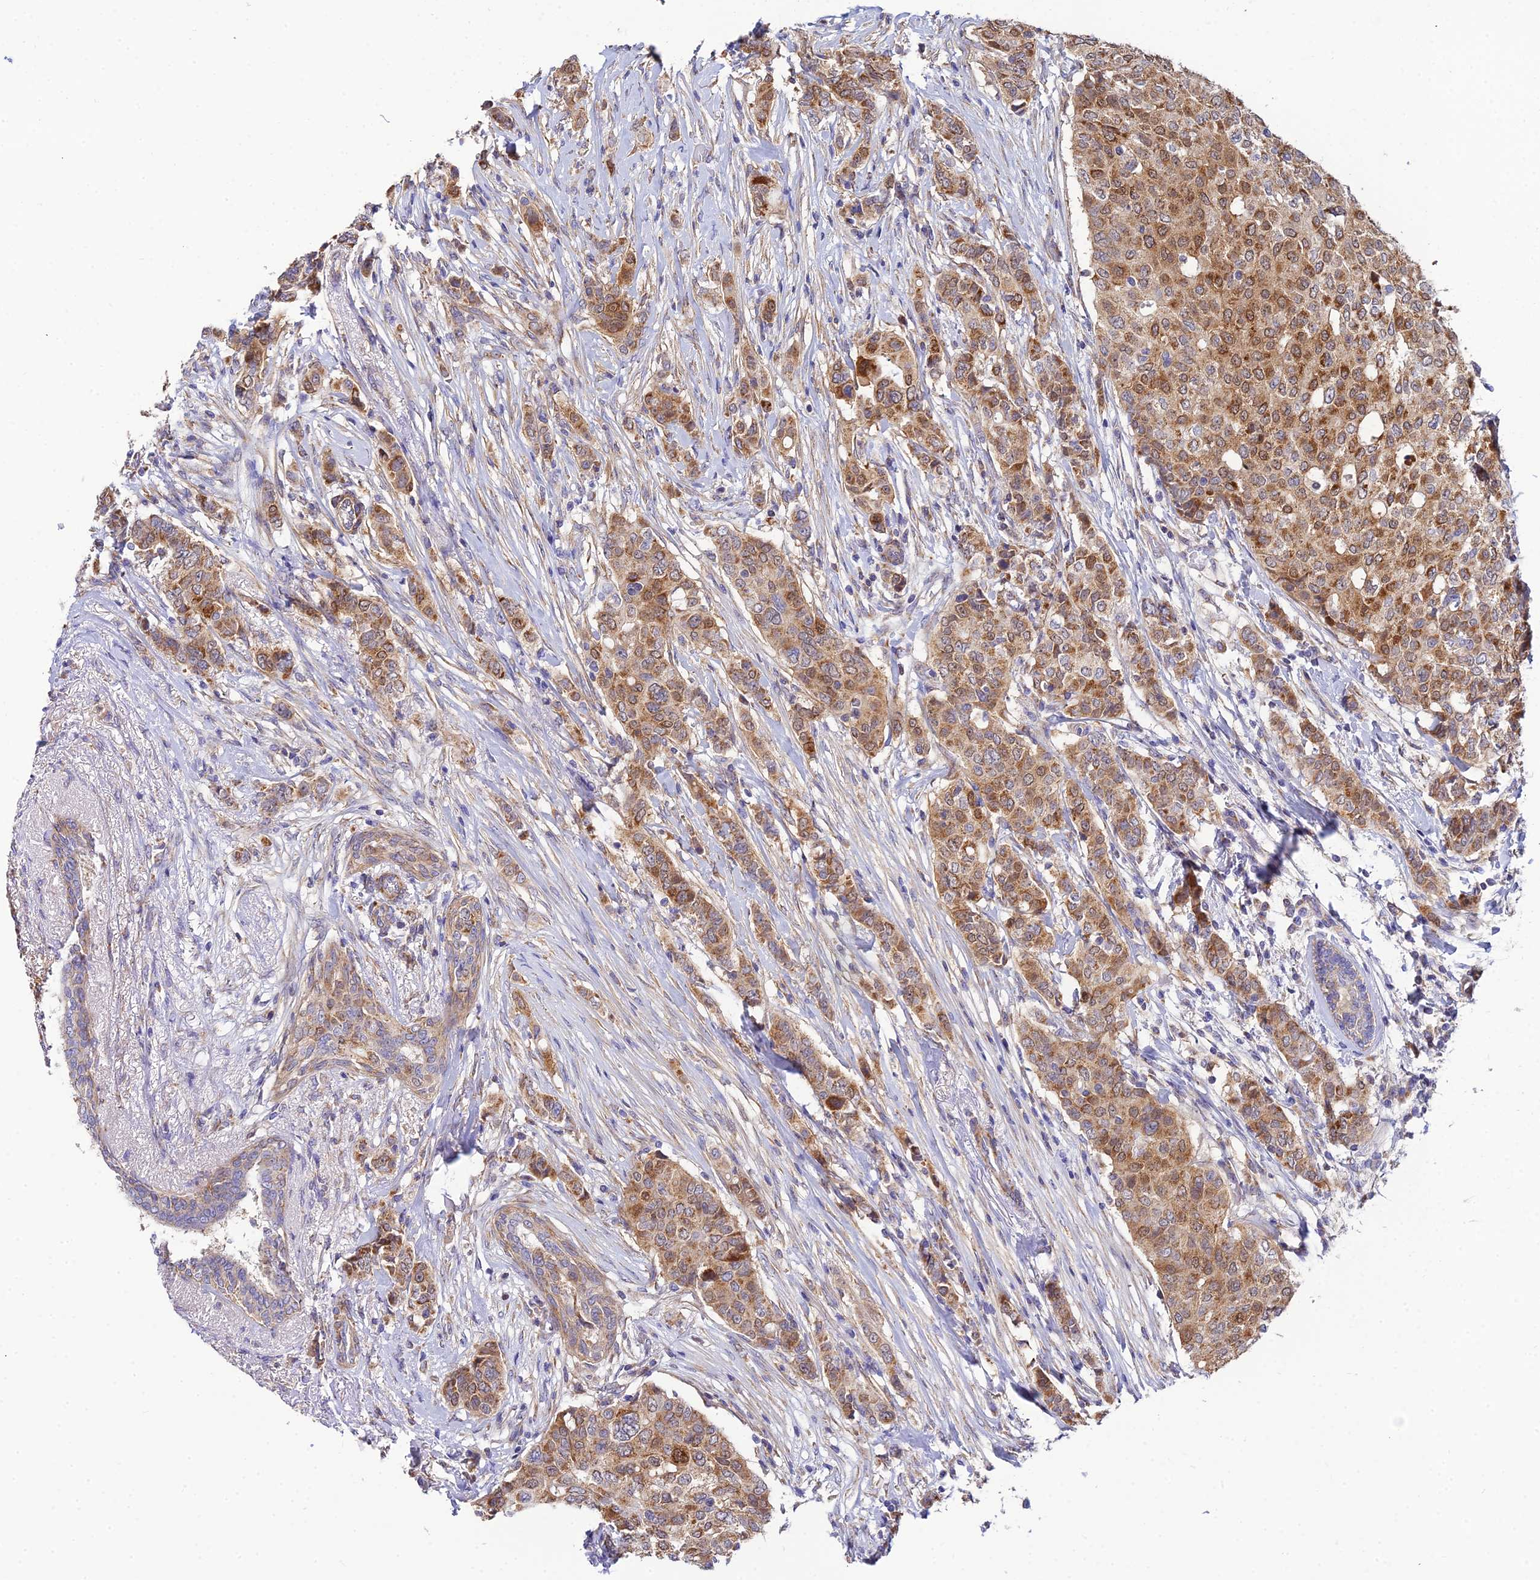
{"staining": {"intensity": "moderate", "quantity": ">75%", "location": "cytoplasmic/membranous"}, "tissue": "breast cancer", "cell_type": "Tumor cells", "image_type": "cancer", "snomed": [{"axis": "morphology", "description": "Lobular carcinoma"}, {"axis": "topography", "description": "Breast"}], "caption": "Breast lobular carcinoma stained with DAB IHC displays medium levels of moderate cytoplasmic/membranous positivity in approximately >75% of tumor cells.", "gene": "ACOT2", "patient": {"sex": "female", "age": 51}}